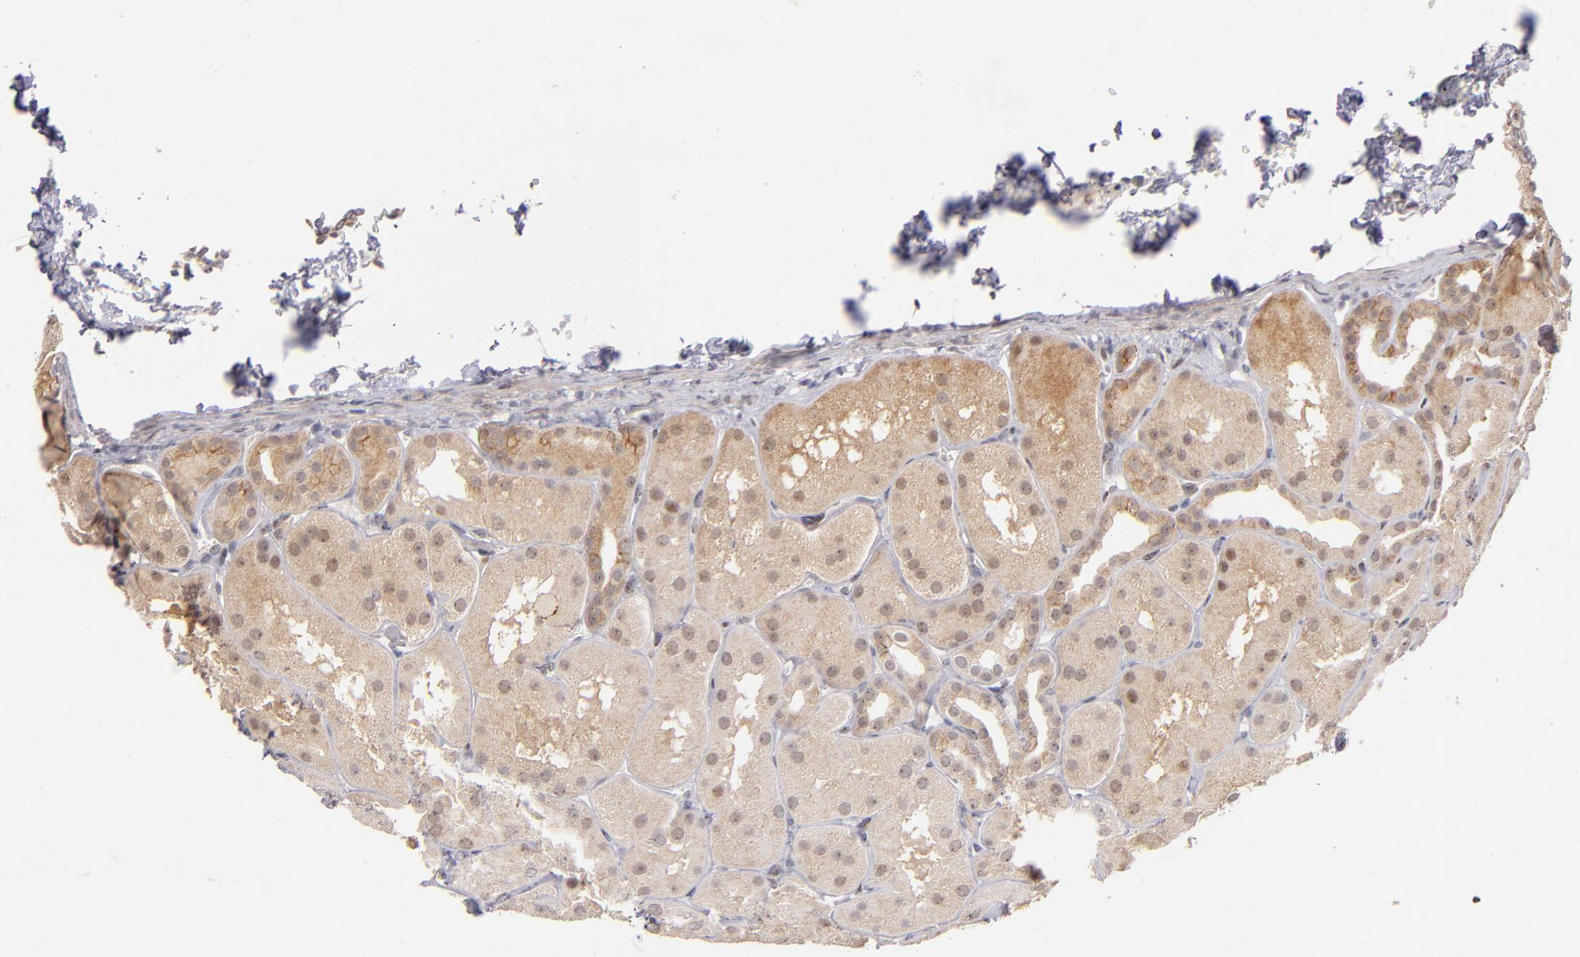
{"staining": {"intensity": "negative", "quantity": "none", "location": "none"}, "tissue": "kidney", "cell_type": "Cells in glomeruli", "image_type": "normal", "snomed": [{"axis": "morphology", "description": "Normal tissue, NOS"}, {"axis": "topography", "description": "Kidney"}], "caption": "Immunohistochemistry (IHC) photomicrograph of unremarkable kidney: kidney stained with DAB (3,3'-diaminobenzidine) displays no significant protein positivity in cells in glomeruli. (Stains: DAB (3,3'-diaminobenzidine) immunohistochemistry with hematoxylin counter stain, Microscopy: brightfield microscopy at high magnification).", "gene": "PCNX4", "patient": {"sex": "male", "age": 28}}